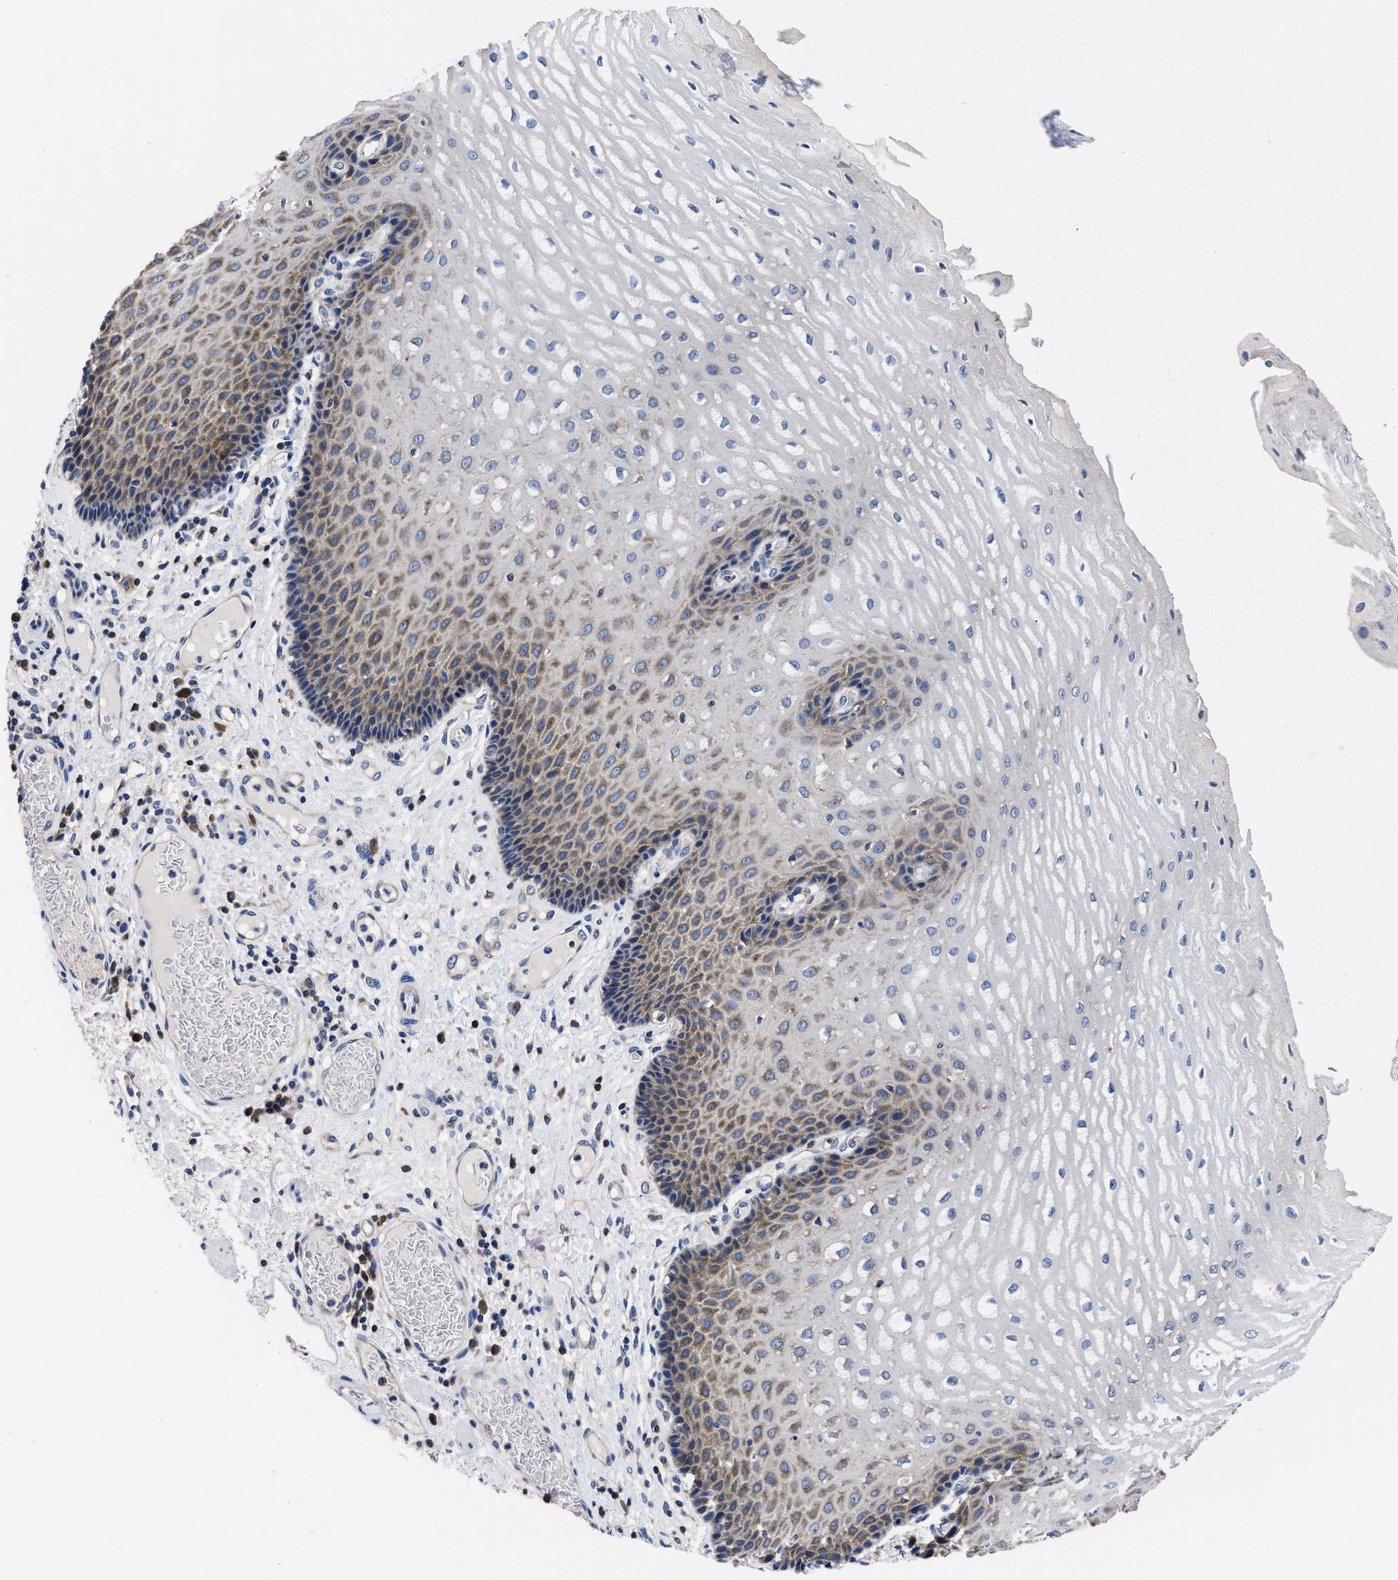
{"staining": {"intensity": "moderate", "quantity": "<25%", "location": "cytoplasmic/membranous"}, "tissue": "esophagus", "cell_type": "Squamous epithelial cells", "image_type": "normal", "snomed": [{"axis": "morphology", "description": "Normal tissue, NOS"}, {"axis": "topography", "description": "Esophagus"}], "caption": "Immunohistochemistry (IHC) staining of unremarkable esophagus, which reveals low levels of moderate cytoplasmic/membranous staining in about <25% of squamous epithelial cells indicating moderate cytoplasmic/membranous protein positivity. The staining was performed using DAB (brown) for protein detection and nuclei were counterstained in hematoxylin (blue).", "gene": "YARS1", "patient": {"sex": "male", "age": 54}}